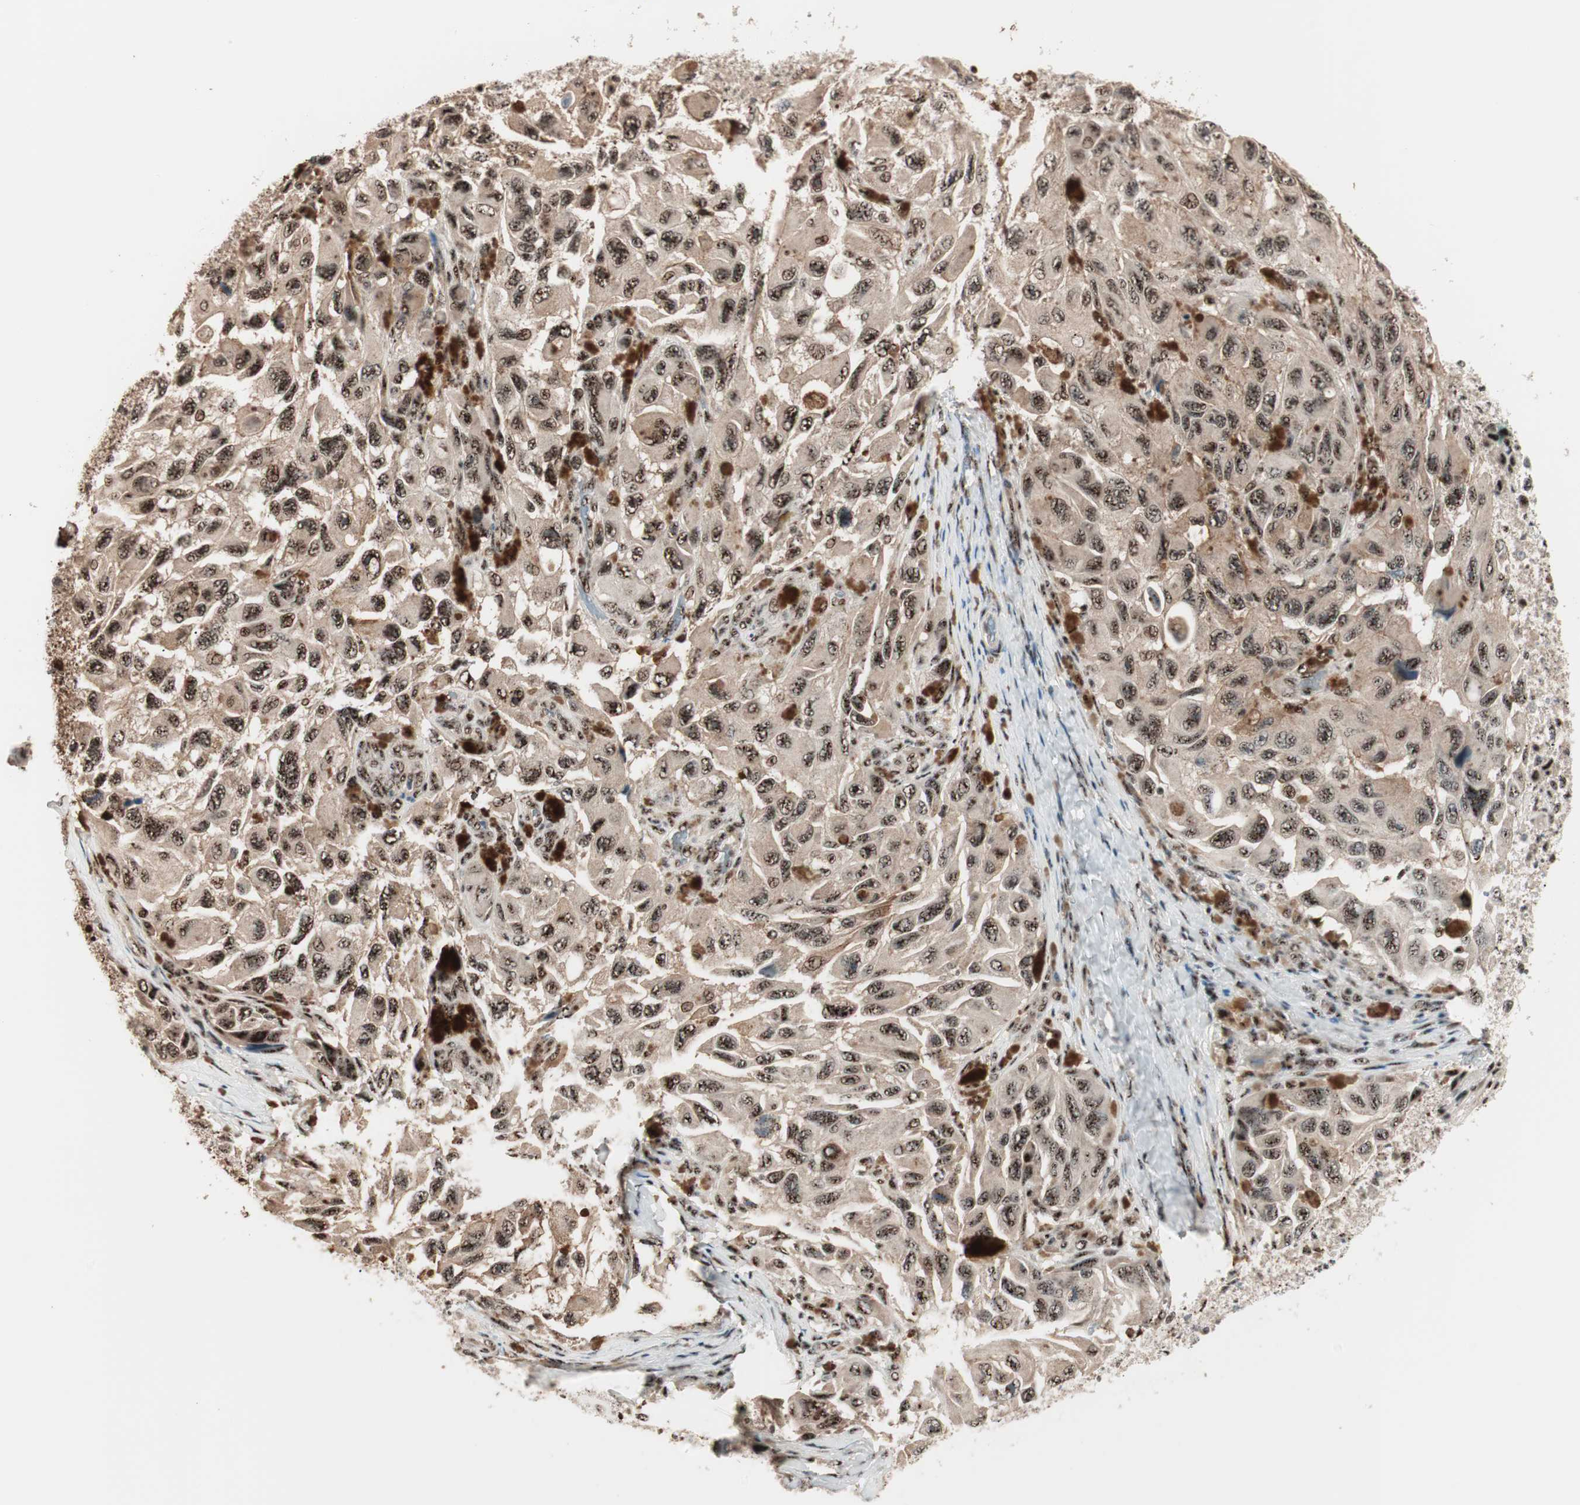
{"staining": {"intensity": "strong", "quantity": ">75%", "location": "cytoplasmic/membranous,nuclear"}, "tissue": "melanoma", "cell_type": "Tumor cells", "image_type": "cancer", "snomed": [{"axis": "morphology", "description": "Malignant melanoma, NOS"}, {"axis": "topography", "description": "Skin"}], "caption": "IHC image of neoplastic tissue: human melanoma stained using immunohistochemistry (IHC) exhibits high levels of strong protein expression localized specifically in the cytoplasmic/membranous and nuclear of tumor cells, appearing as a cytoplasmic/membranous and nuclear brown color.", "gene": "NR5A2", "patient": {"sex": "female", "age": 73}}